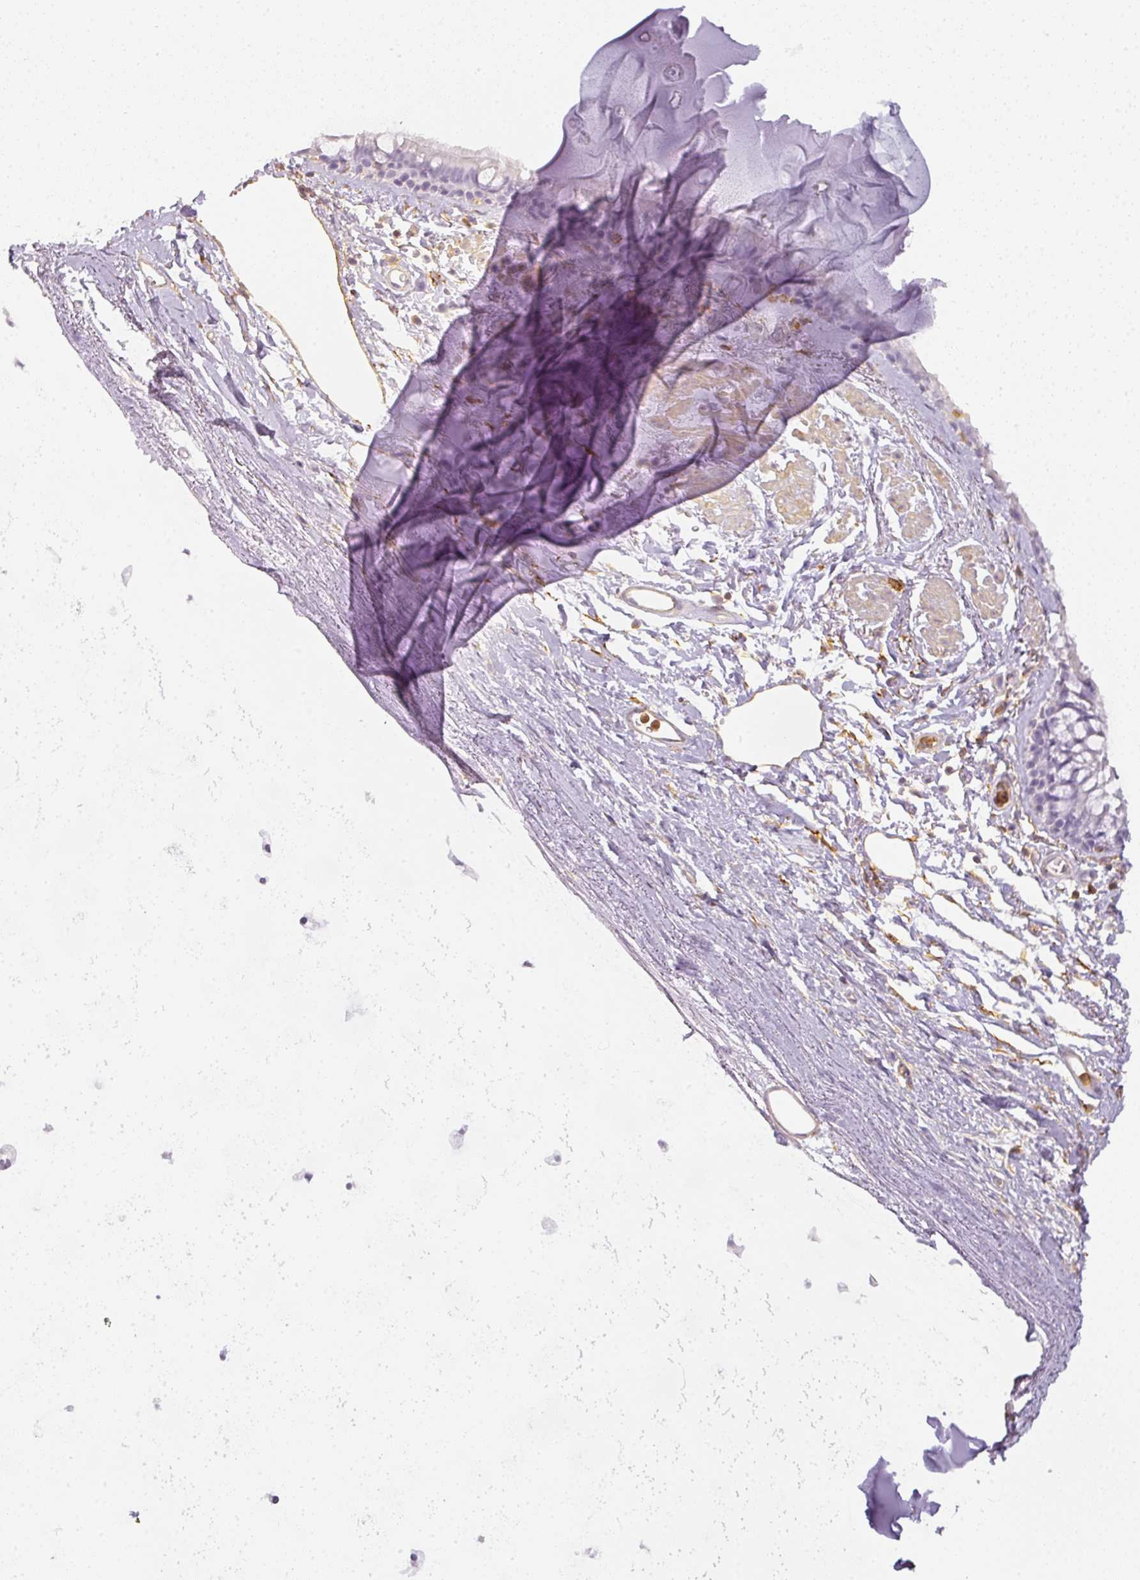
{"staining": {"intensity": "negative", "quantity": "none", "location": "none"}, "tissue": "bronchus", "cell_type": "Respiratory epithelial cells", "image_type": "normal", "snomed": [{"axis": "morphology", "description": "Normal tissue, NOS"}, {"axis": "topography", "description": "Lymph node"}, {"axis": "topography", "description": "Cartilage tissue"}, {"axis": "topography", "description": "Bronchus"}], "caption": "Respiratory epithelial cells are negative for protein expression in unremarkable human bronchus. (DAB (3,3'-diaminobenzidine) immunohistochemistry (IHC) with hematoxylin counter stain).", "gene": "TMEM42", "patient": {"sex": "female", "age": 70}}